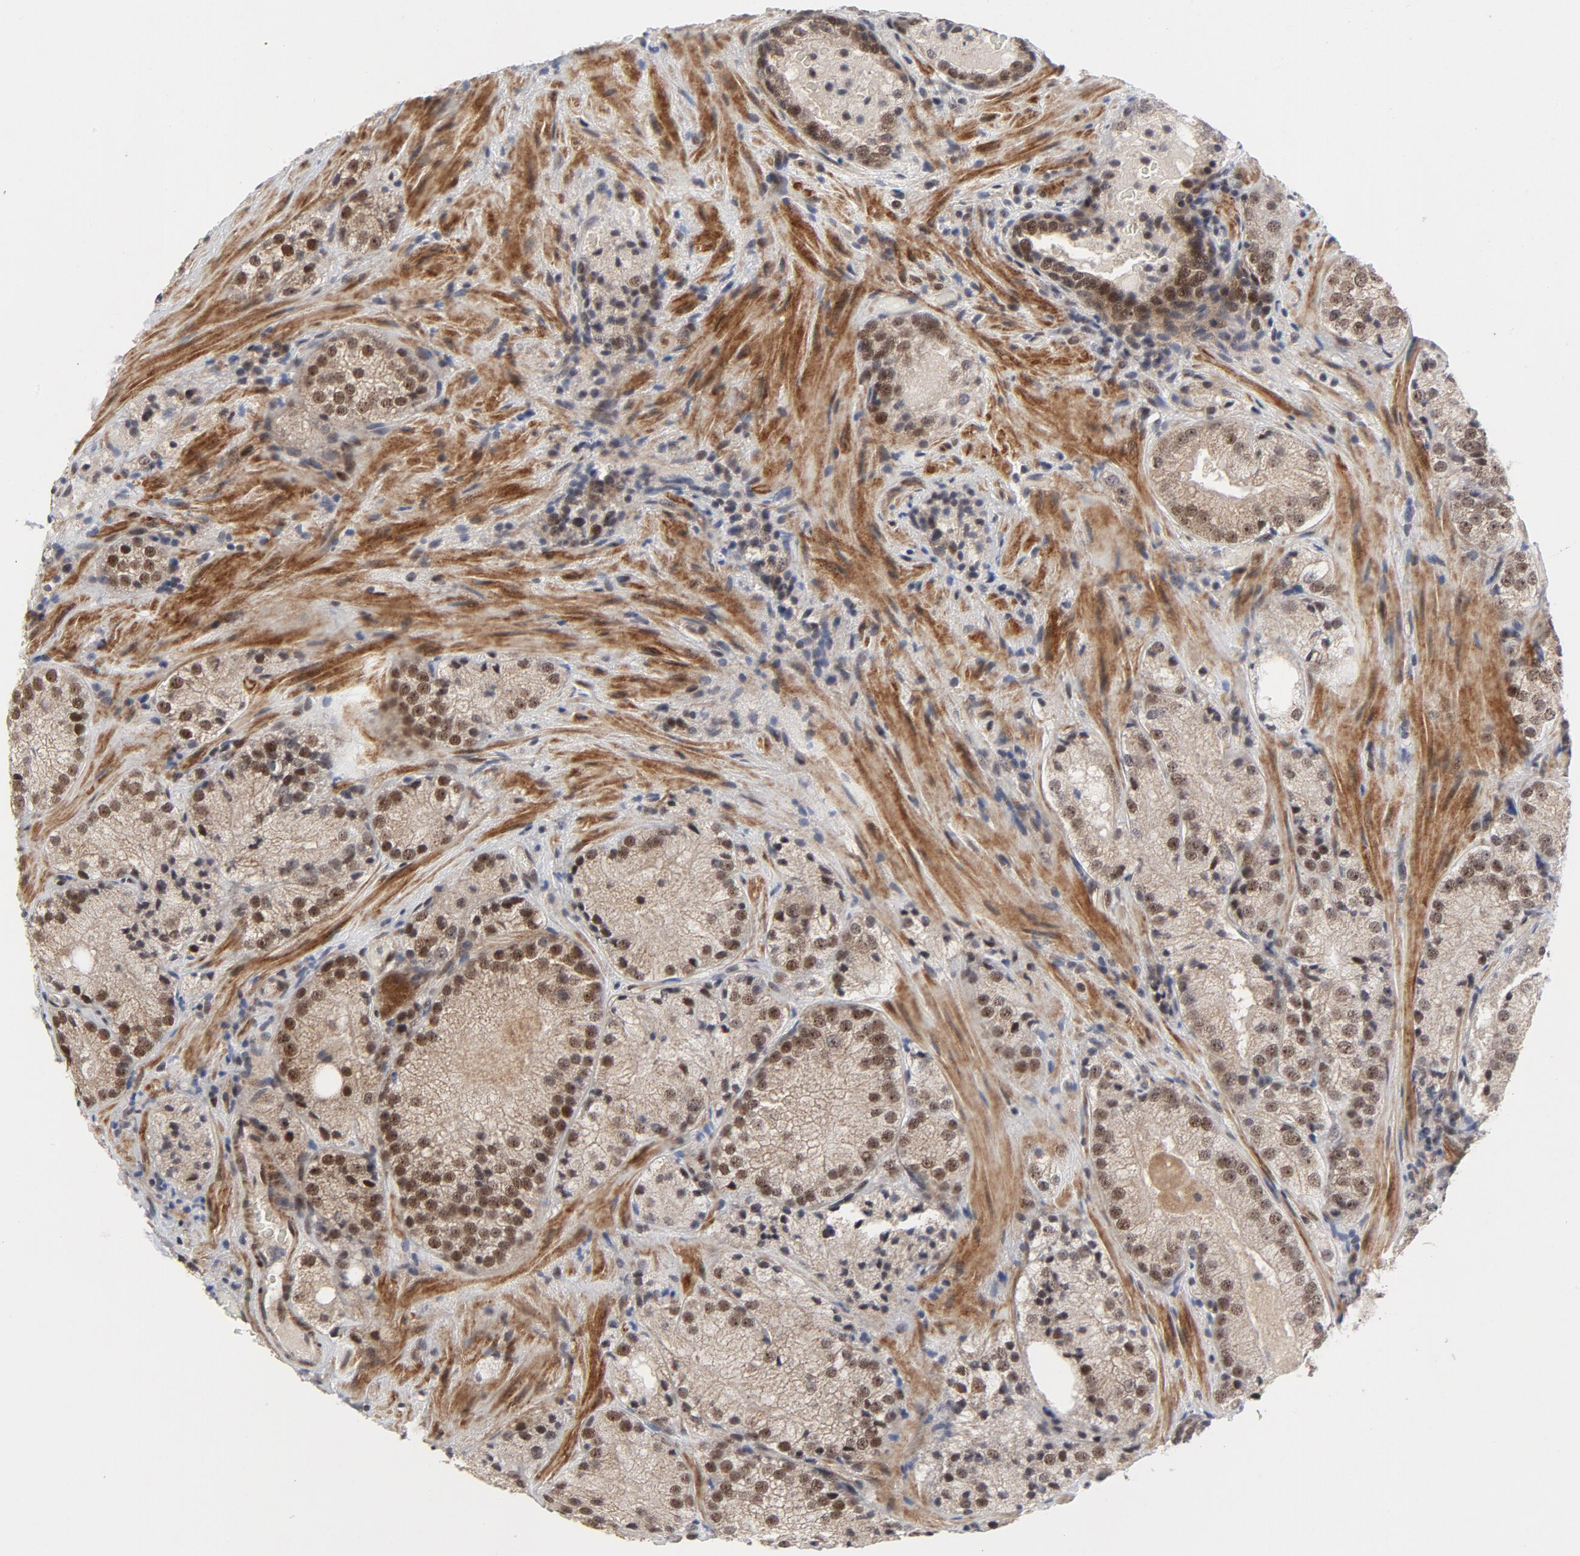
{"staining": {"intensity": "moderate", "quantity": ">75%", "location": "nuclear"}, "tissue": "prostate cancer", "cell_type": "Tumor cells", "image_type": "cancer", "snomed": [{"axis": "morphology", "description": "Adenocarcinoma, Low grade"}, {"axis": "topography", "description": "Prostate"}], "caption": "Prostate cancer (adenocarcinoma (low-grade)) stained with a brown dye exhibits moderate nuclear positive positivity in approximately >75% of tumor cells.", "gene": "ZKSCAN8", "patient": {"sex": "male", "age": 60}}